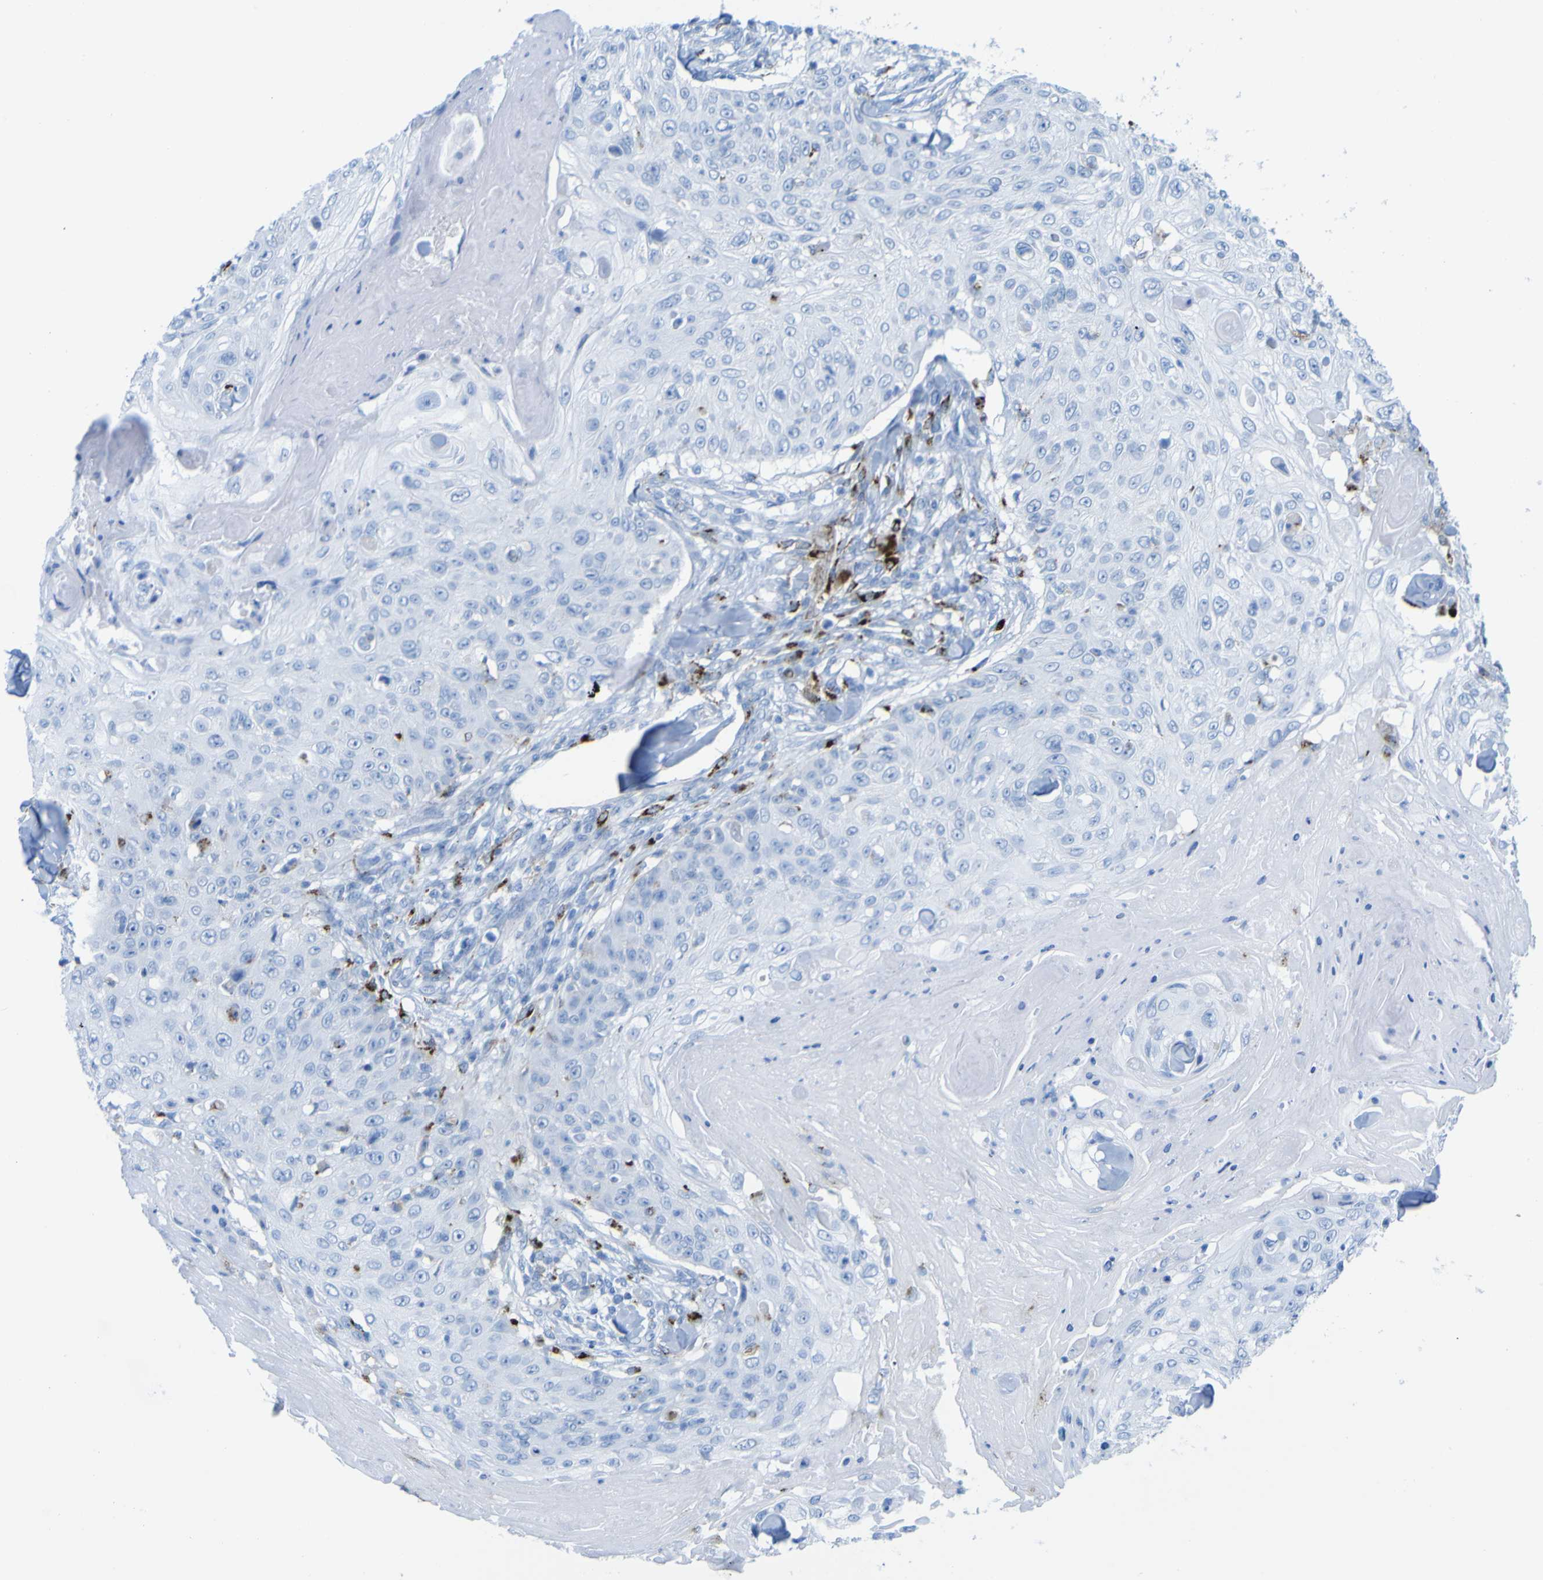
{"staining": {"intensity": "negative", "quantity": "none", "location": "none"}, "tissue": "skin cancer", "cell_type": "Tumor cells", "image_type": "cancer", "snomed": [{"axis": "morphology", "description": "Squamous cell carcinoma, NOS"}, {"axis": "topography", "description": "Skin"}], "caption": "This is a micrograph of immunohistochemistry staining of skin cancer, which shows no expression in tumor cells.", "gene": "PLD3", "patient": {"sex": "male", "age": 86}}